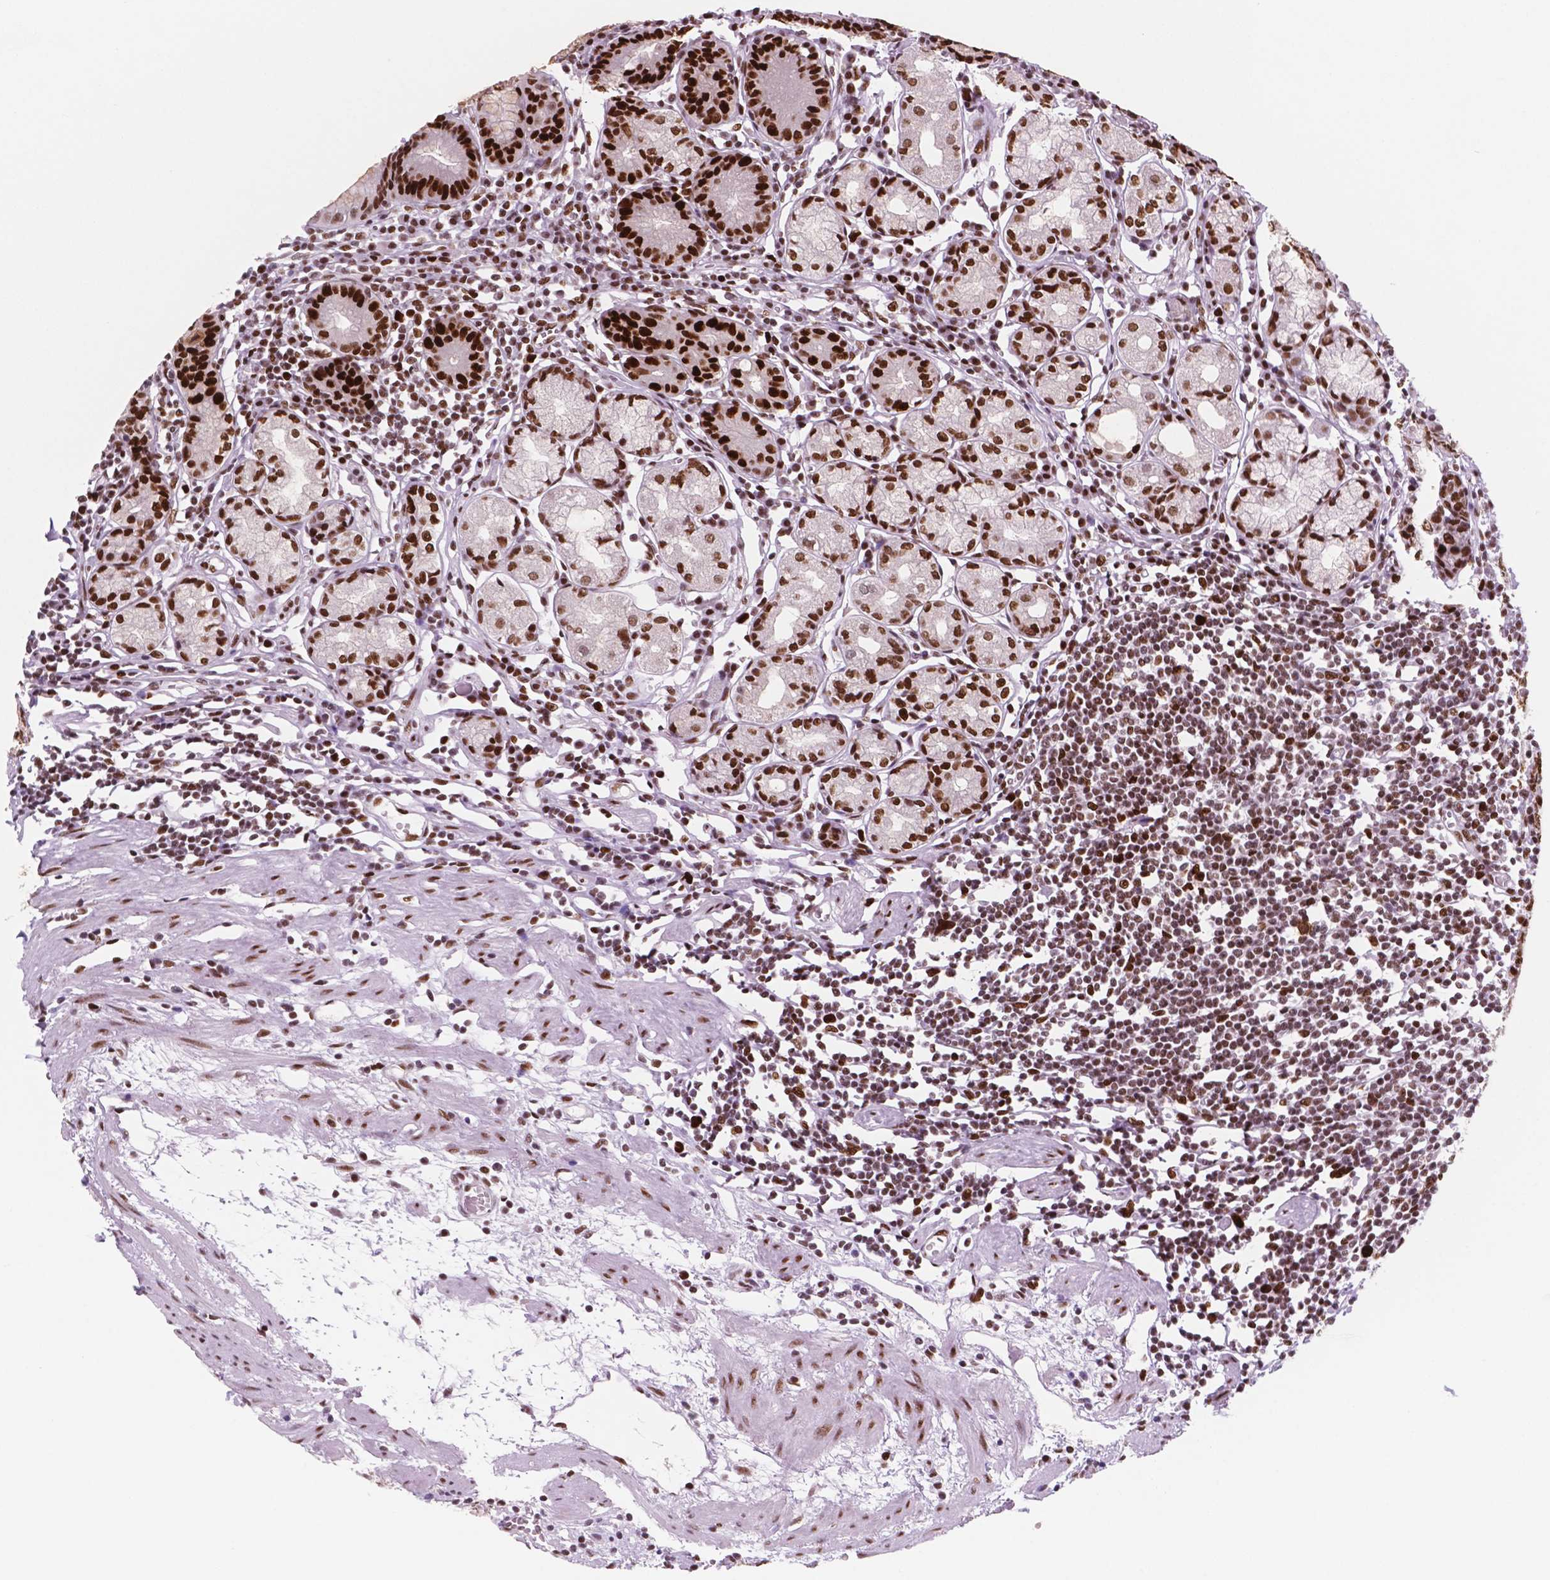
{"staining": {"intensity": "strong", "quantity": ">75%", "location": "nuclear"}, "tissue": "stomach", "cell_type": "Glandular cells", "image_type": "normal", "snomed": [{"axis": "morphology", "description": "Normal tissue, NOS"}, {"axis": "topography", "description": "Stomach"}], "caption": "Human stomach stained with a brown dye displays strong nuclear positive staining in approximately >75% of glandular cells.", "gene": "MSH6", "patient": {"sex": "male", "age": 55}}